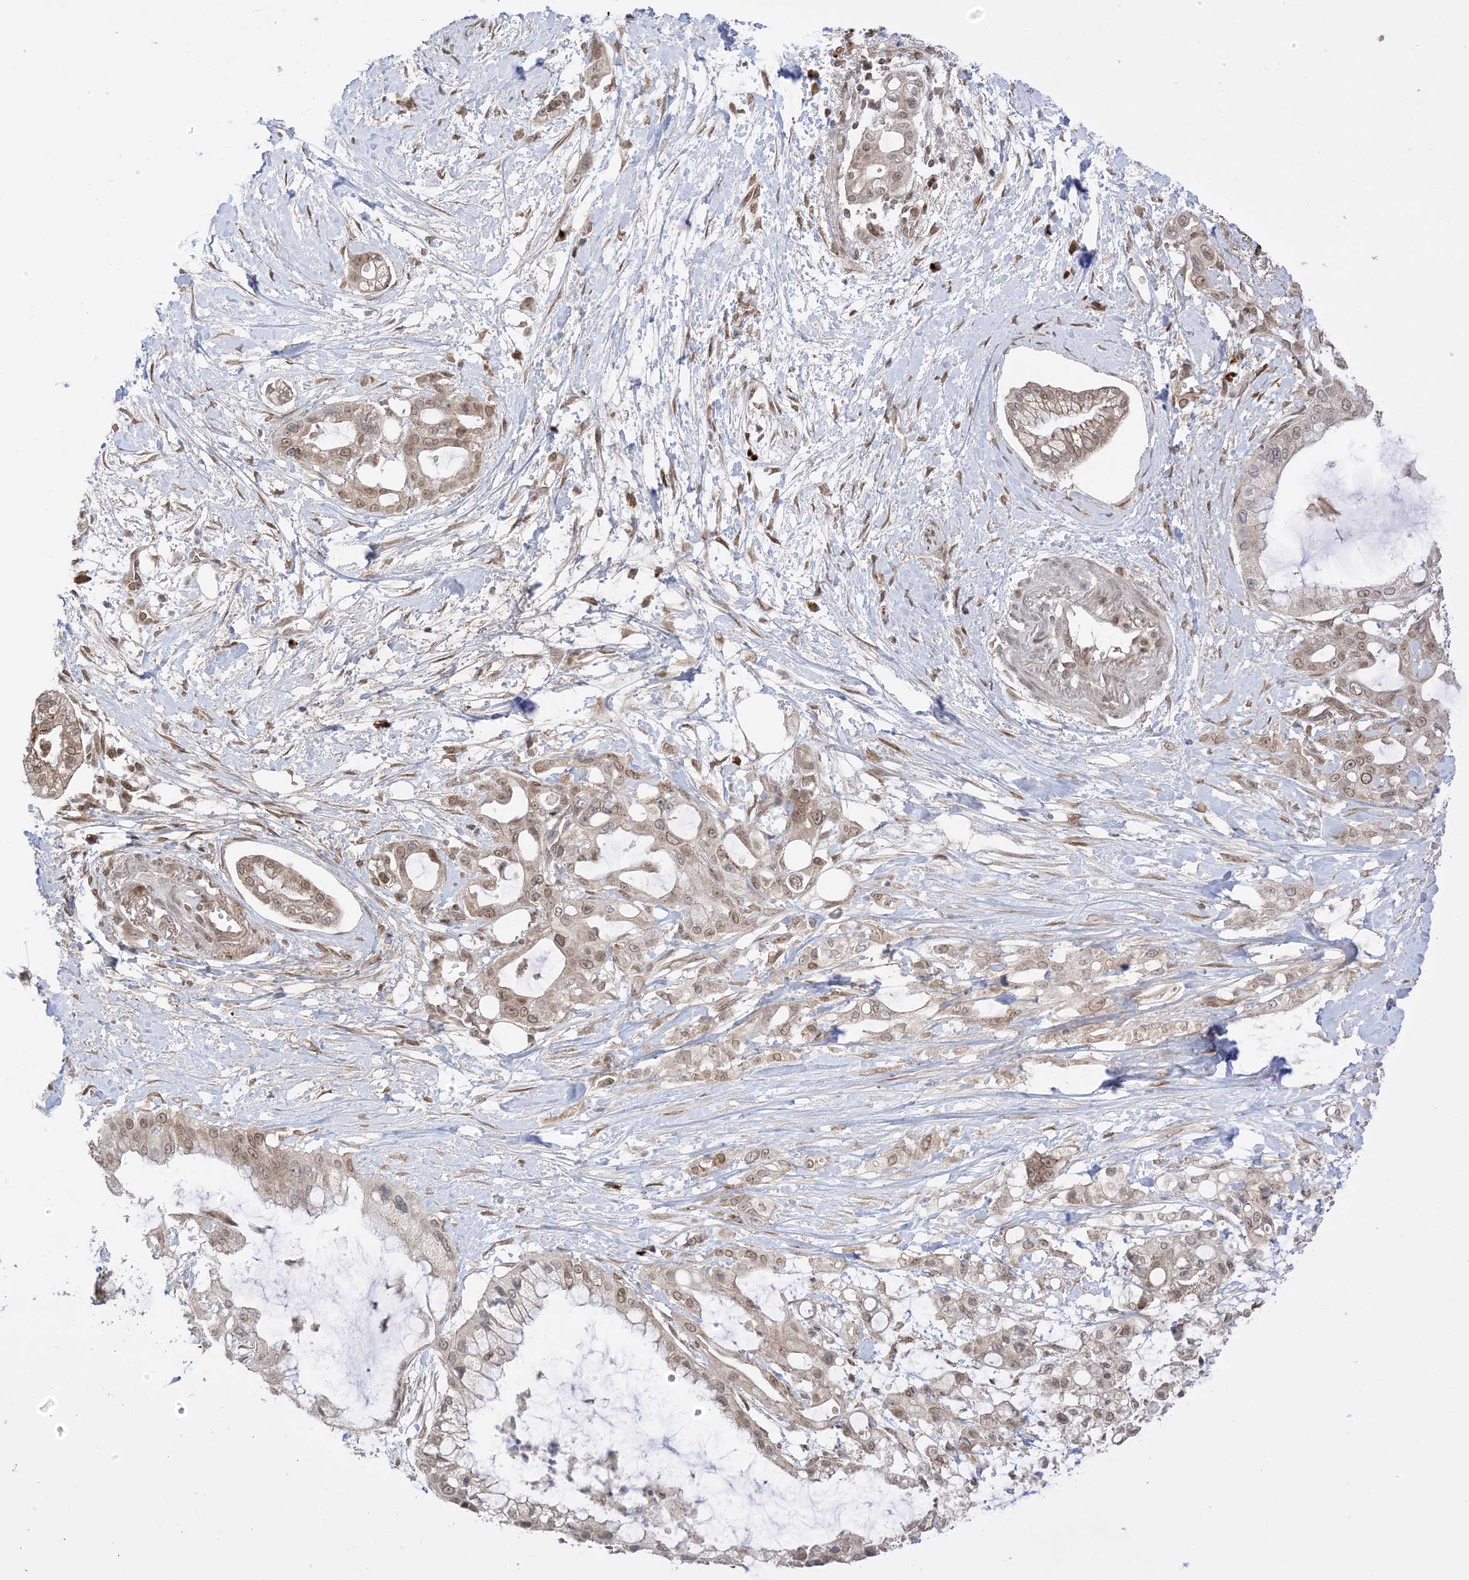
{"staining": {"intensity": "moderate", "quantity": ">75%", "location": "cytoplasmic/membranous,nuclear"}, "tissue": "pancreatic cancer", "cell_type": "Tumor cells", "image_type": "cancer", "snomed": [{"axis": "morphology", "description": "Adenocarcinoma, NOS"}, {"axis": "topography", "description": "Pancreas"}], "caption": "Pancreatic adenocarcinoma stained for a protein (brown) shows moderate cytoplasmic/membranous and nuclear positive staining in approximately >75% of tumor cells.", "gene": "UBE2E2", "patient": {"sex": "male", "age": 68}}